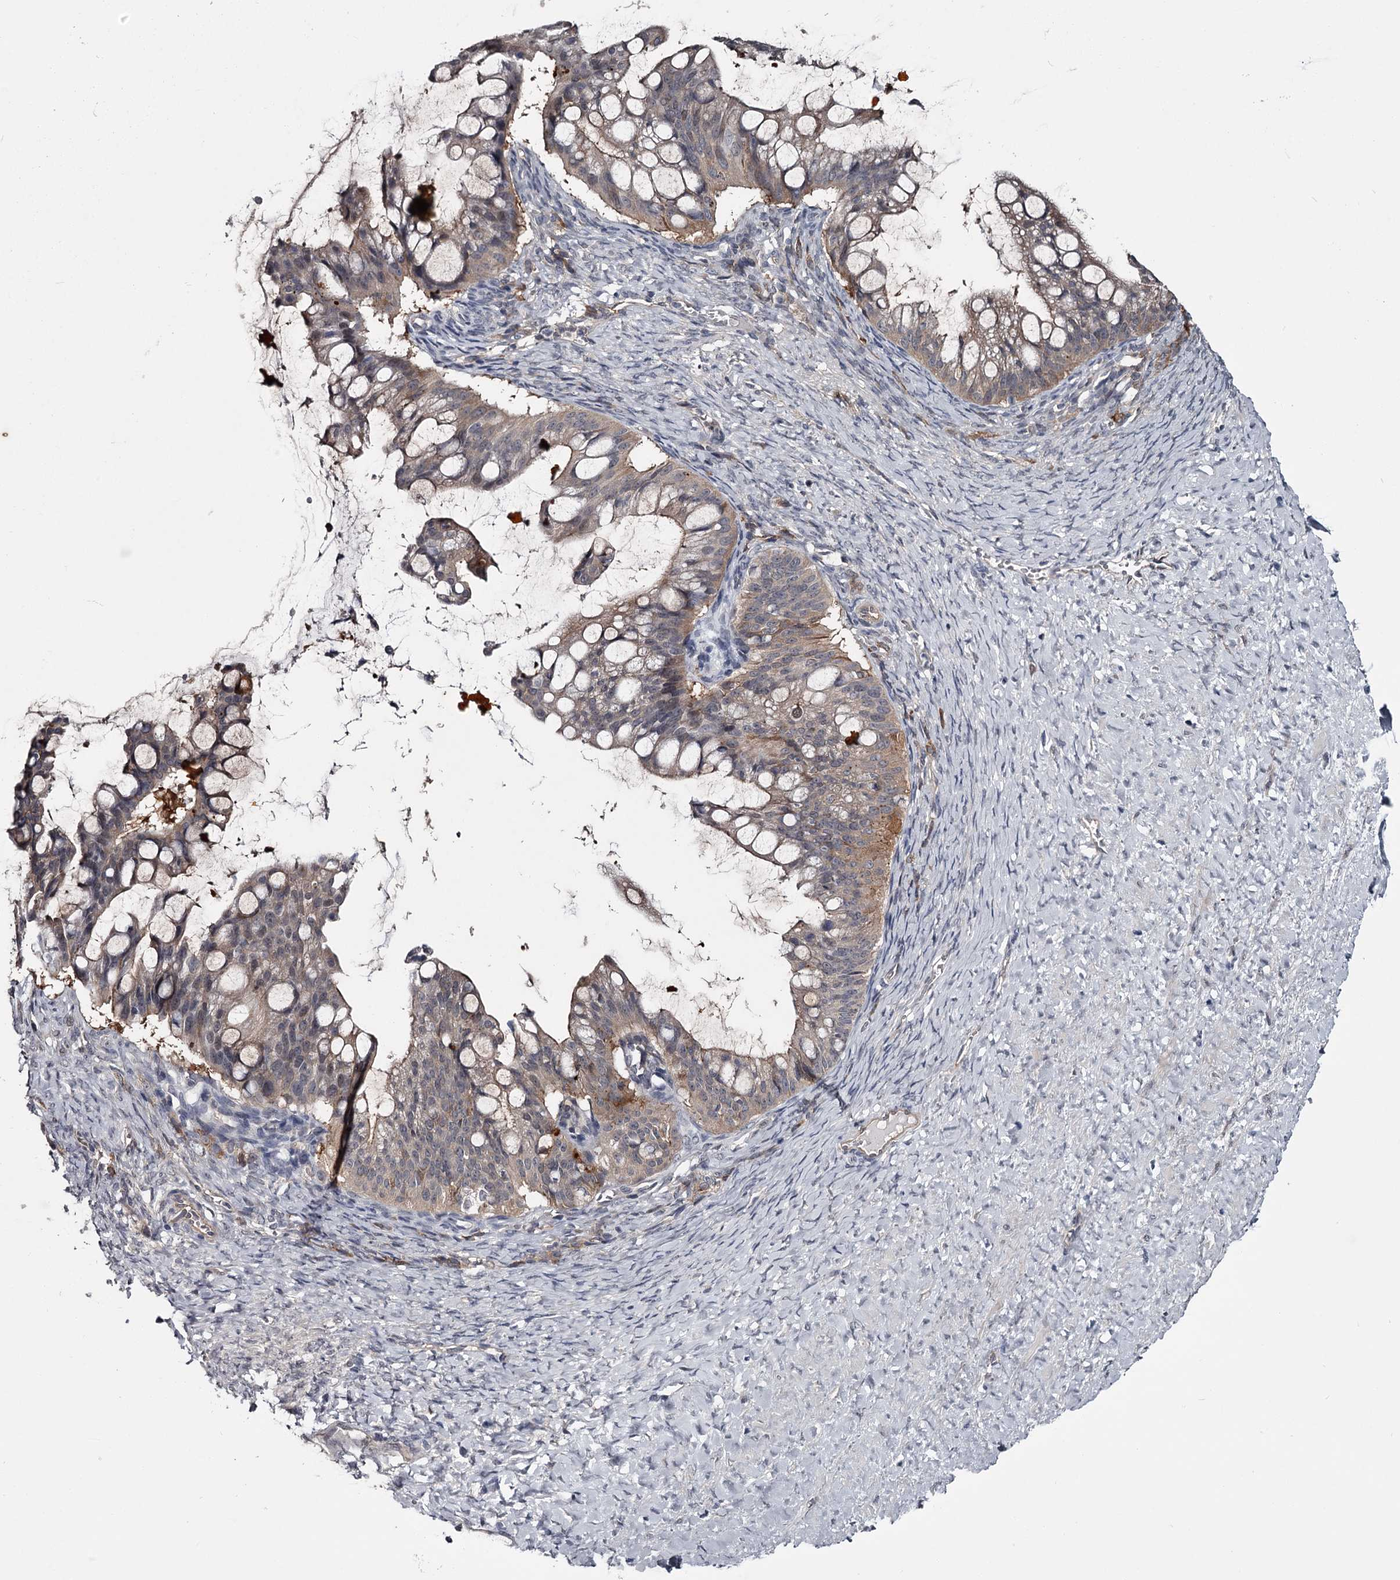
{"staining": {"intensity": "weak", "quantity": "<25%", "location": "cytoplasmic/membranous"}, "tissue": "ovarian cancer", "cell_type": "Tumor cells", "image_type": "cancer", "snomed": [{"axis": "morphology", "description": "Cystadenocarcinoma, mucinous, NOS"}, {"axis": "topography", "description": "Ovary"}], "caption": "An image of ovarian mucinous cystadenocarcinoma stained for a protein reveals no brown staining in tumor cells.", "gene": "DAO", "patient": {"sex": "female", "age": 73}}